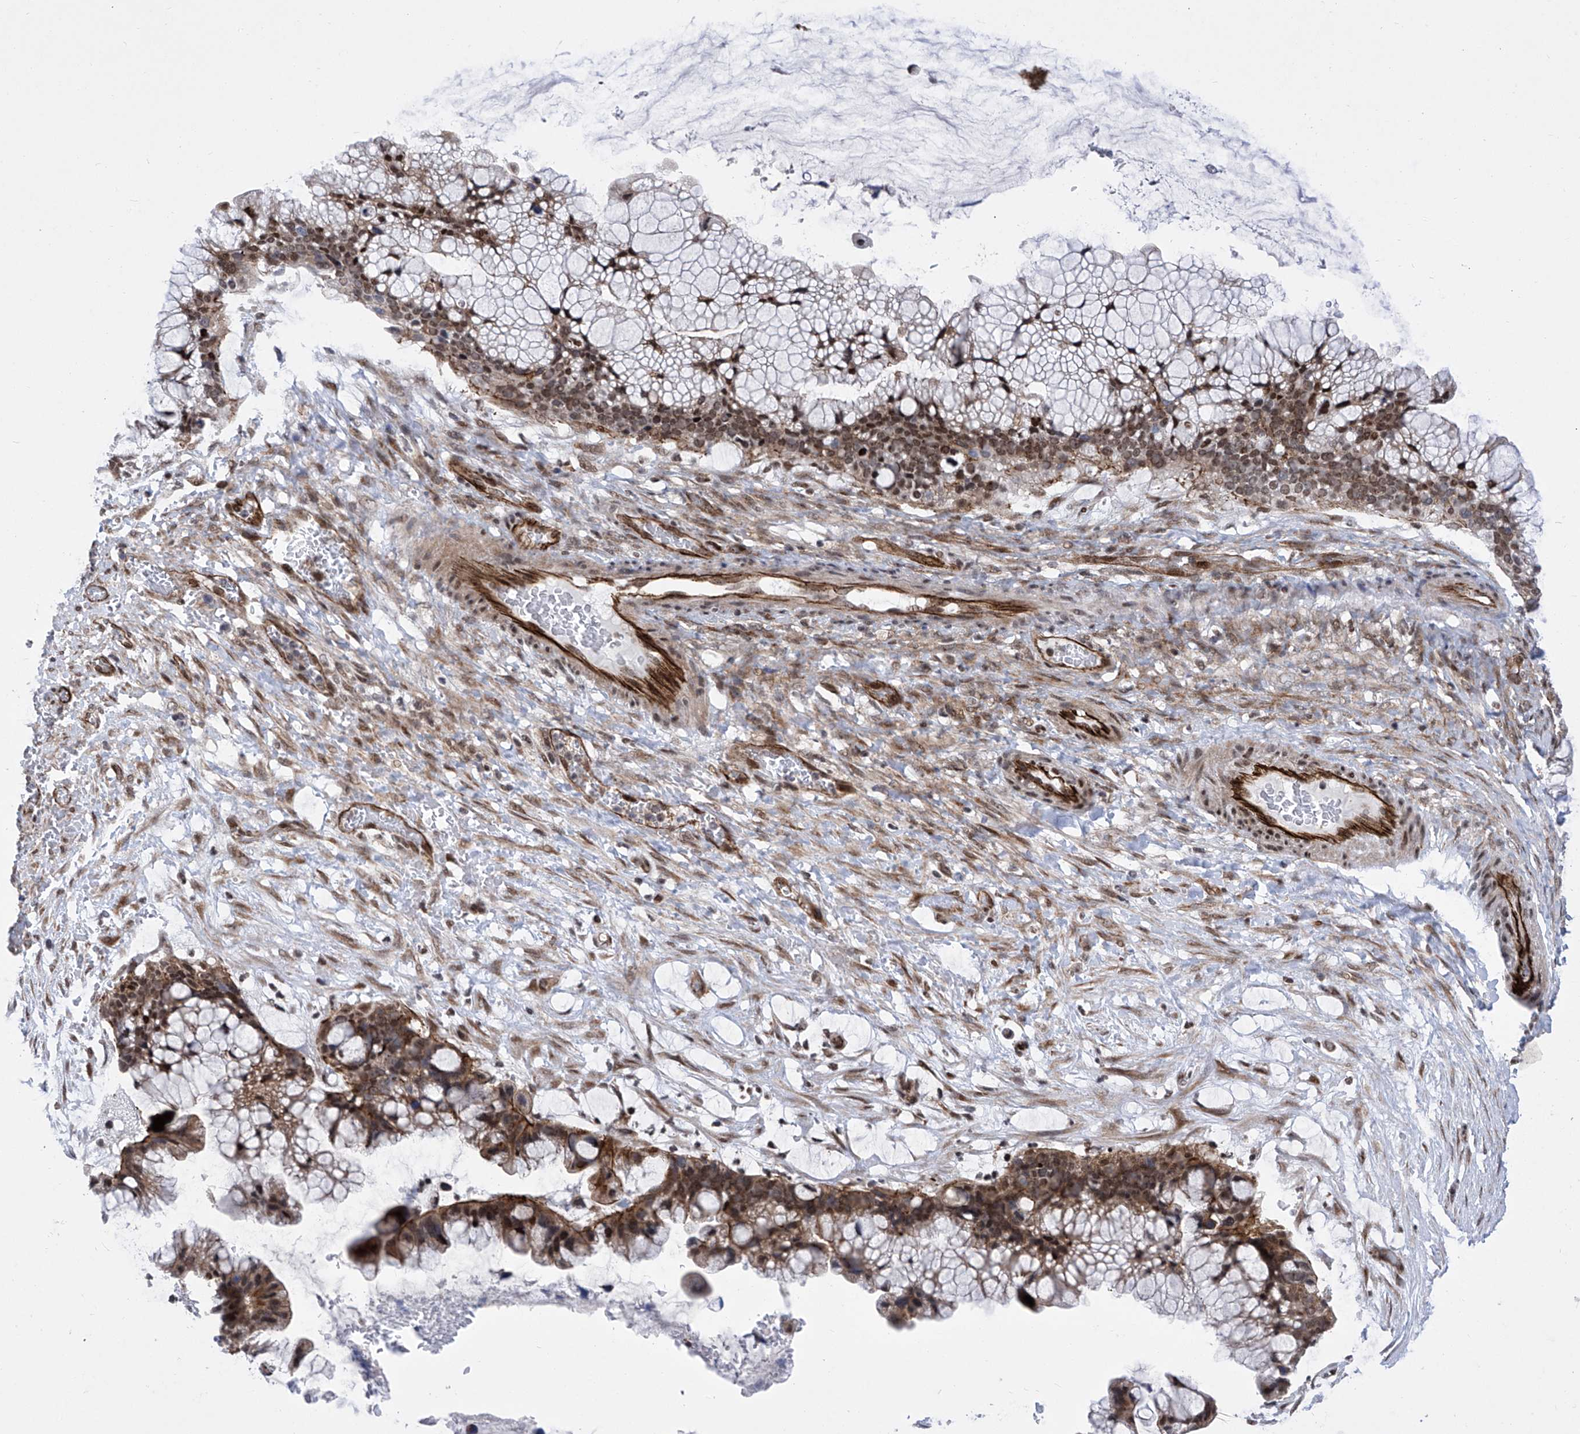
{"staining": {"intensity": "moderate", "quantity": ">75%", "location": "cytoplasmic/membranous,nuclear"}, "tissue": "ovarian cancer", "cell_type": "Tumor cells", "image_type": "cancer", "snomed": [{"axis": "morphology", "description": "Cystadenocarcinoma, mucinous, NOS"}, {"axis": "topography", "description": "Ovary"}], "caption": "Protein expression analysis of ovarian cancer demonstrates moderate cytoplasmic/membranous and nuclear positivity in approximately >75% of tumor cells. The staining was performed using DAB to visualize the protein expression in brown, while the nuclei were stained in blue with hematoxylin (Magnification: 20x).", "gene": "CEP290", "patient": {"sex": "female", "age": 37}}